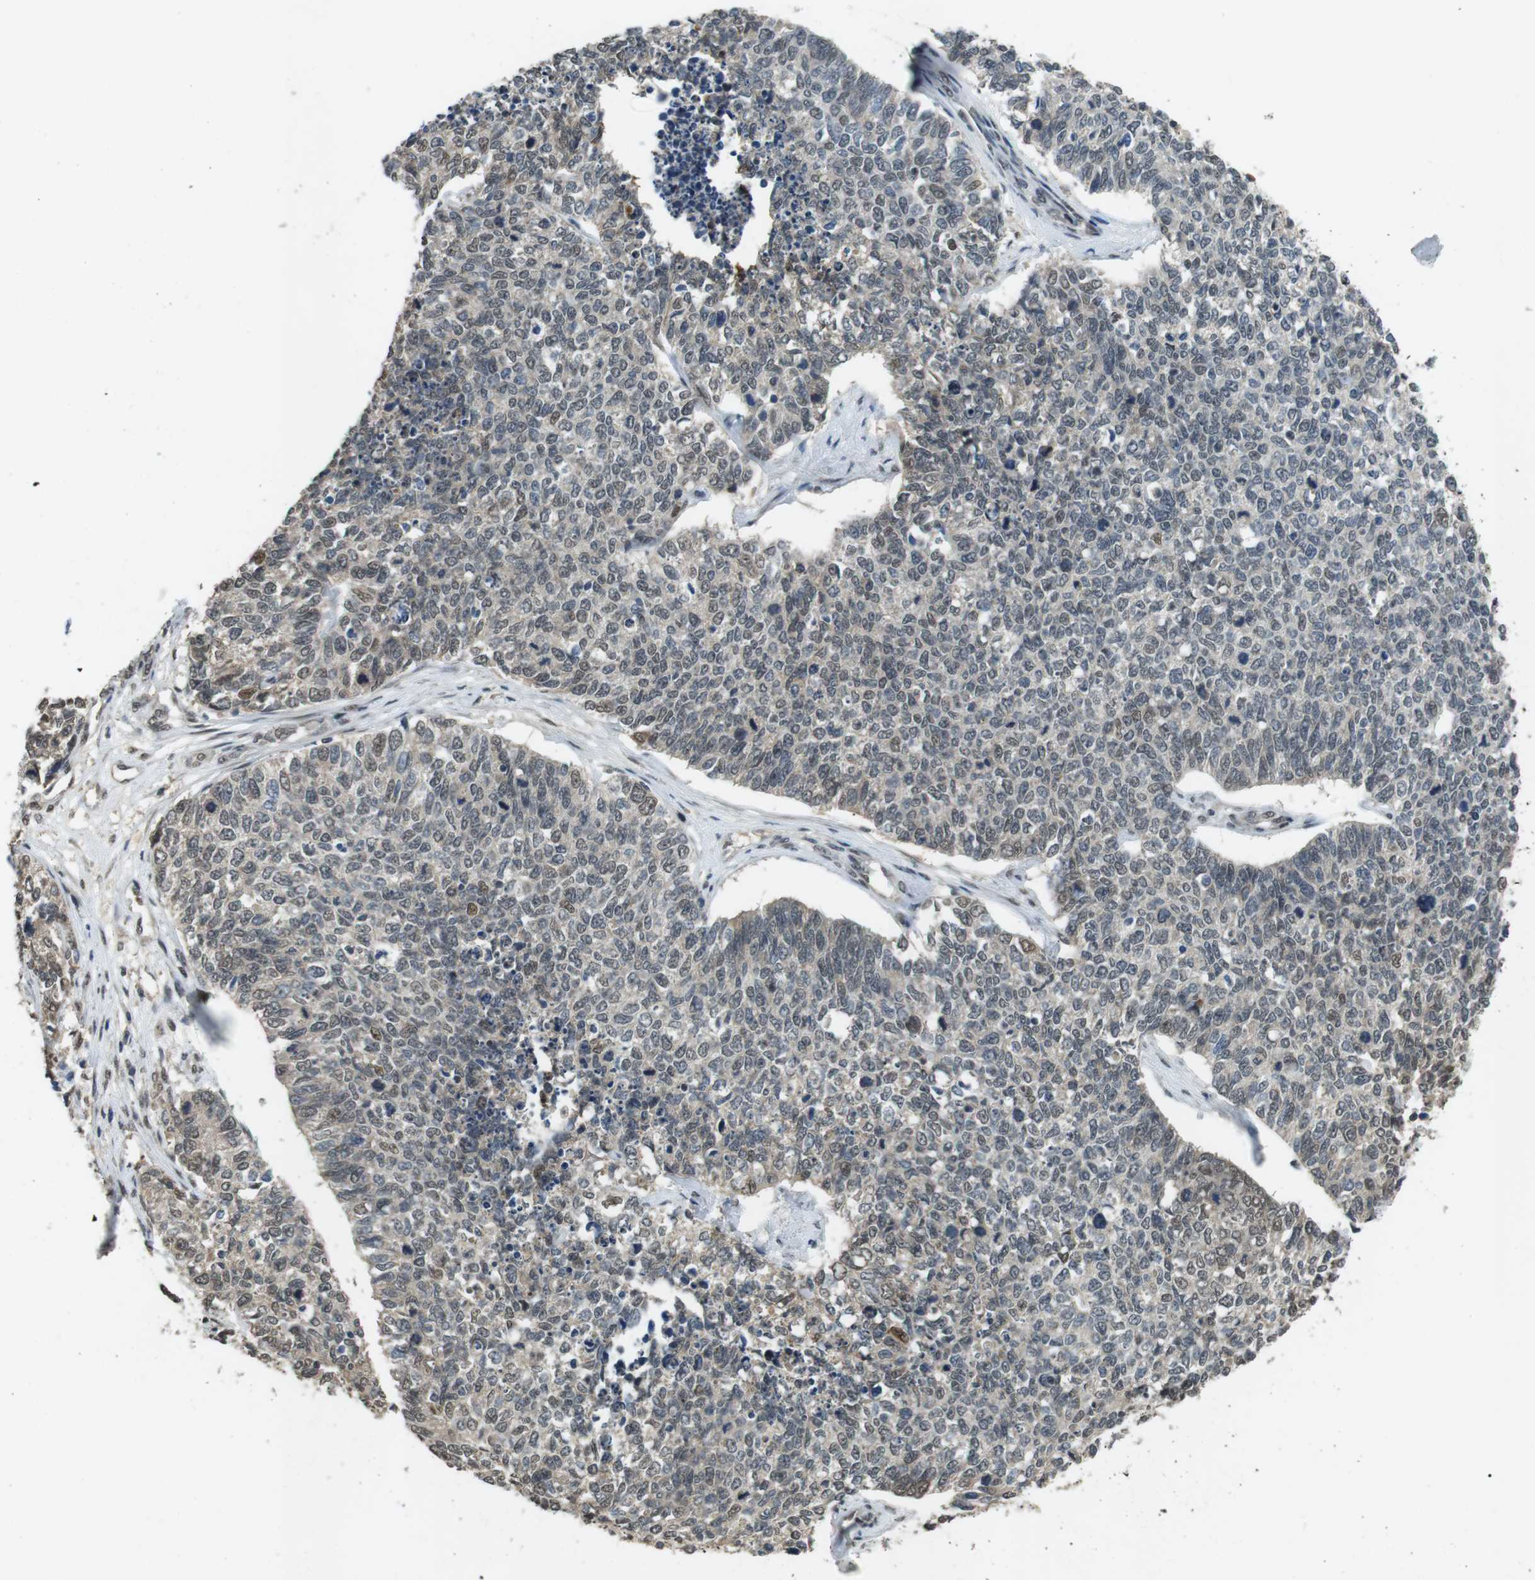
{"staining": {"intensity": "weak", "quantity": "25%-75%", "location": "cytoplasmic/membranous,nuclear"}, "tissue": "cervical cancer", "cell_type": "Tumor cells", "image_type": "cancer", "snomed": [{"axis": "morphology", "description": "Squamous cell carcinoma, NOS"}, {"axis": "topography", "description": "Cervix"}], "caption": "This is a photomicrograph of immunohistochemistry staining of cervical cancer, which shows weak positivity in the cytoplasmic/membranous and nuclear of tumor cells.", "gene": "ORAI3", "patient": {"sex": "female", "age": 63}}